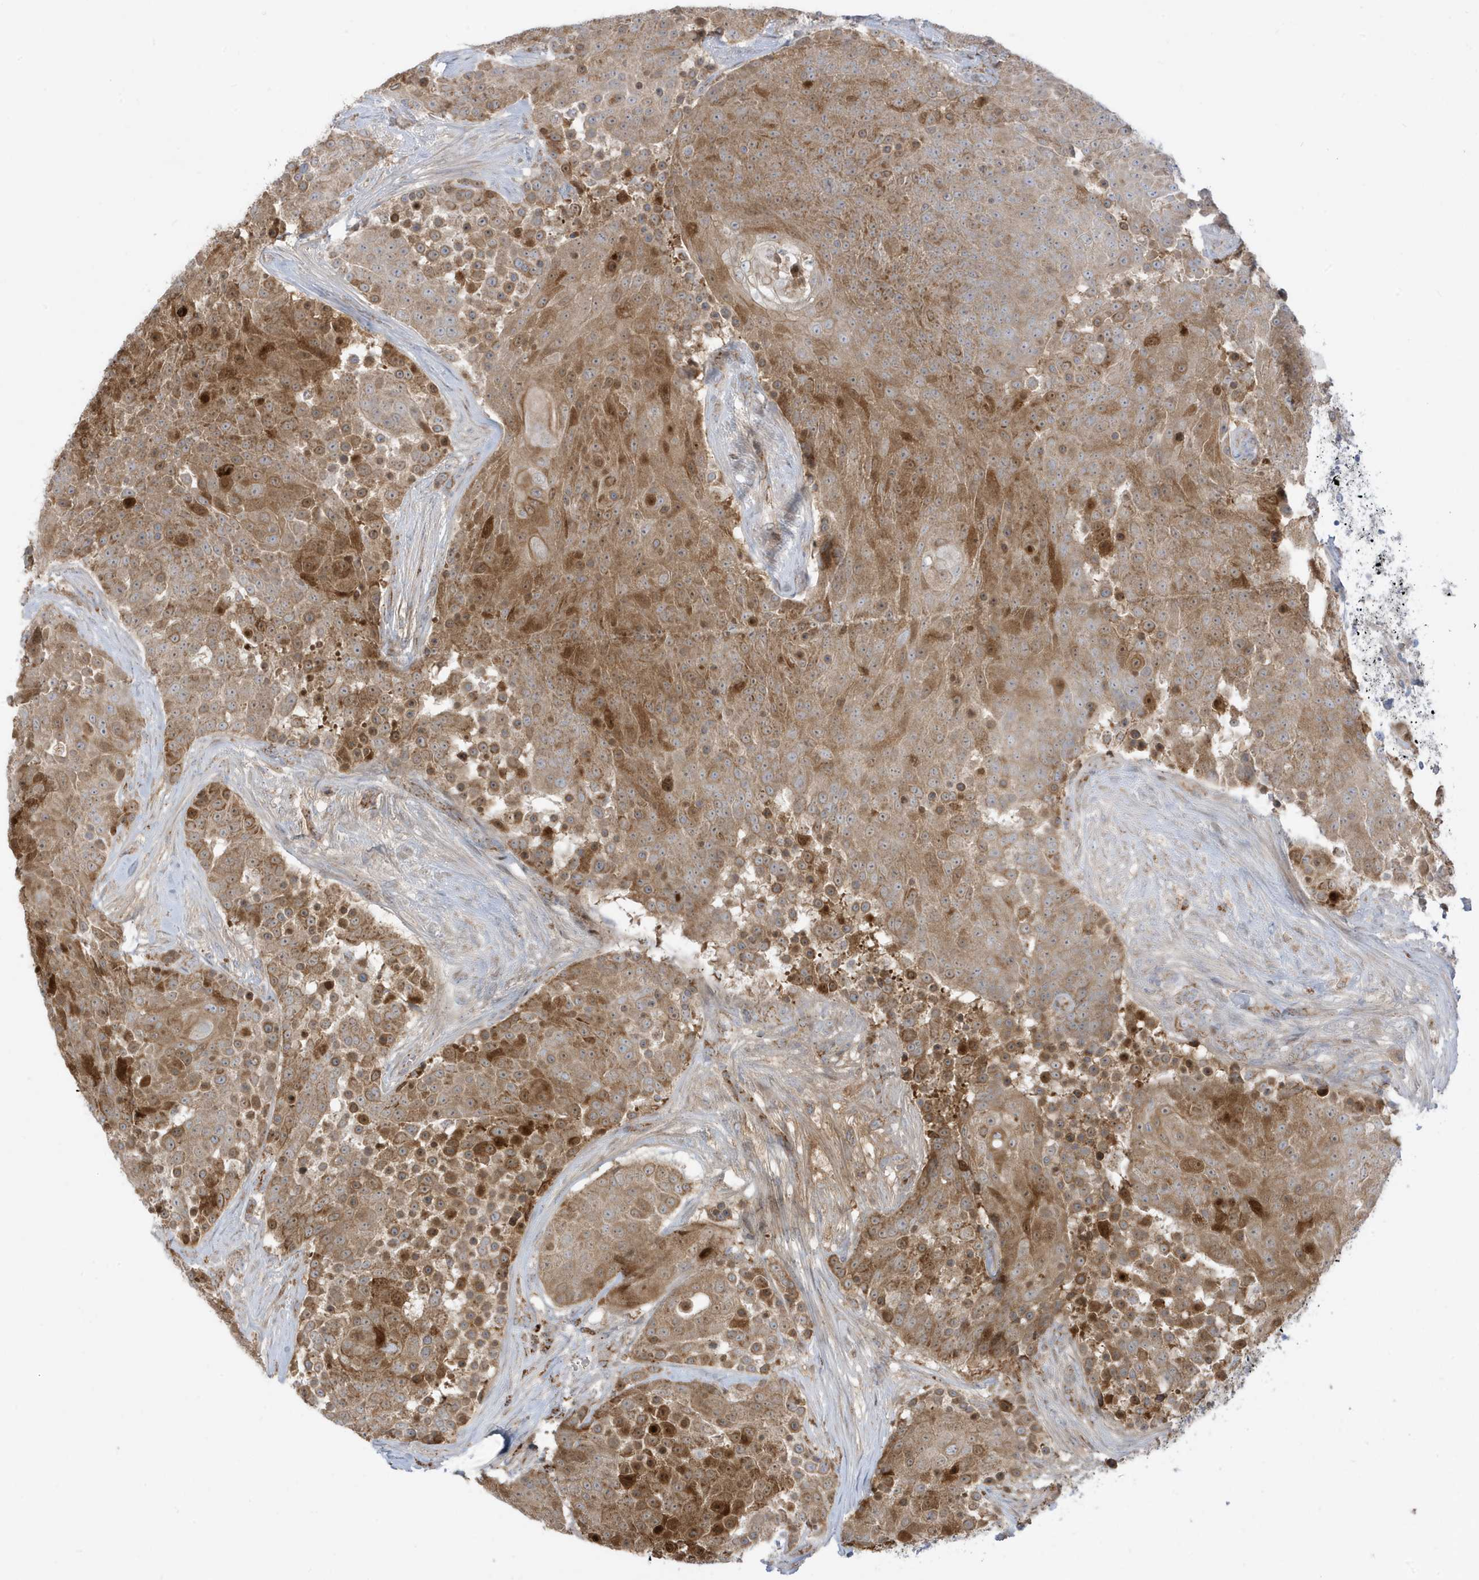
{"staining": {"intensity": "moderate", "quantity": ">75%", "location": "cytoplasmic/membranous"}, "tissue": "urothelial cancer", "cell_type": "Tumor cells", "image_type": "cancer", "snomed": [{"axis": "morphology", "description": "Urothelial carcinoma, High grade"}, {"axis": "topography", "description": "Urinary bladder"}], "caption": "A histopathology image of urothelial carcinoma (high-grade) stained for a protein exhibits moderate cytoplasmic/membranous brown staining in tumor cells.", "gene": "IFT57", "patient": {"sex": "female", "age": 63}}